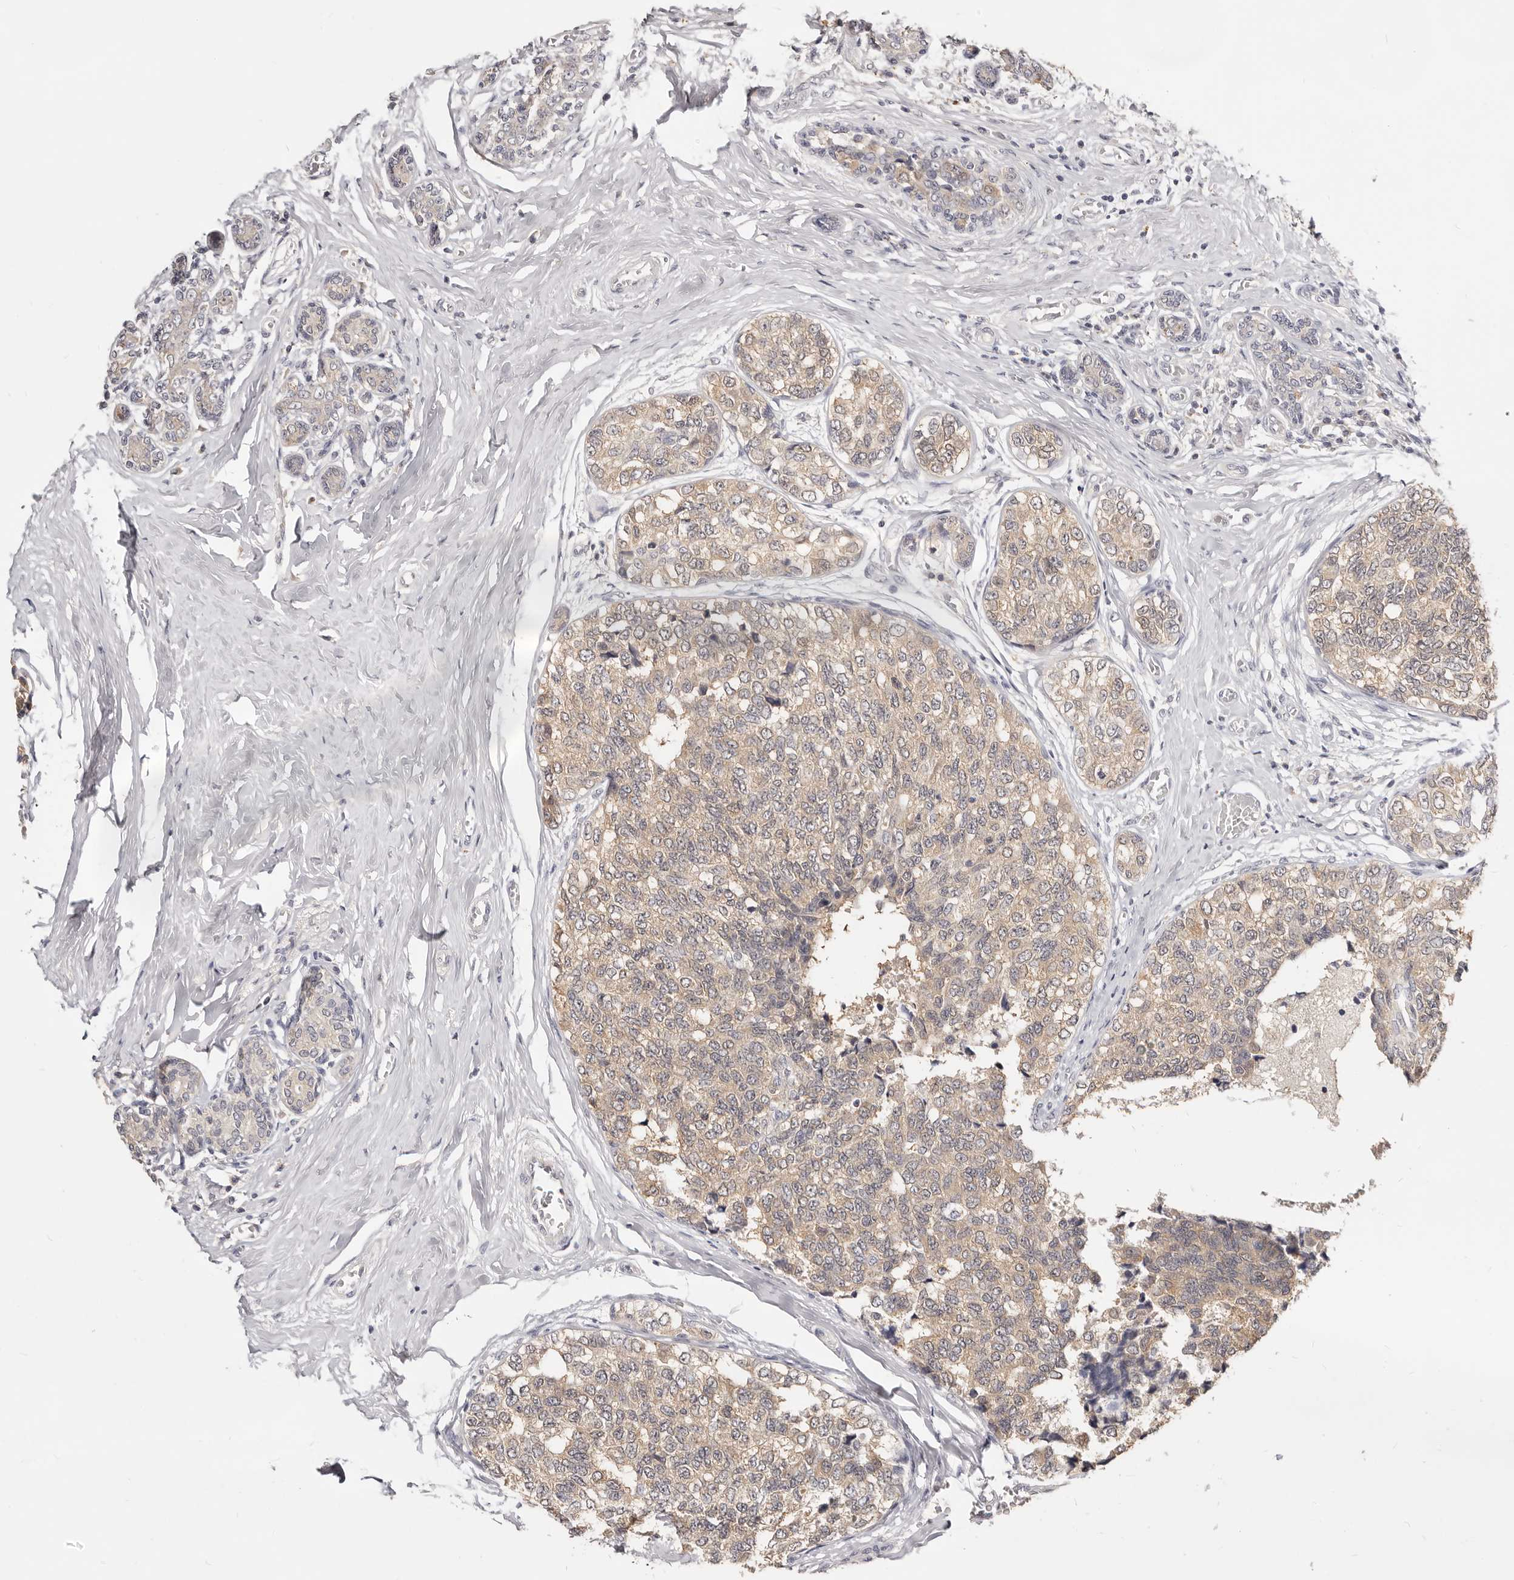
{"staining": {"intensity": "weak", "quantity": ">75%", "location": "cytoplasmic/membranous"}, "tissue": "breast cancer", "cell_type": "Tumor cells", "image_type": "cancer", "snomed": [{"axis": "morphology", "description": "Normal tissue, NOS"}, {"axis": "morphology", "description": "Duct carcinoma"}, {"axis": "topography", "description": "Breast"}], "caption": "Immunohistochemistry staining of intraductal carcinoma (breast), which displays low levels of weak cytoplasmic/membranous positivity in about >75% of tumor cells indicating weak cytoplasmic/membranous protein positivity. The staining was performed using DAB (3,3'-diaminobenzidine) (brown) for protein detection and nuclei were counterstained in hematoxylin (blue).", "gene": "TSPAN13", "patient": {"sex": "female", "age": 43}}